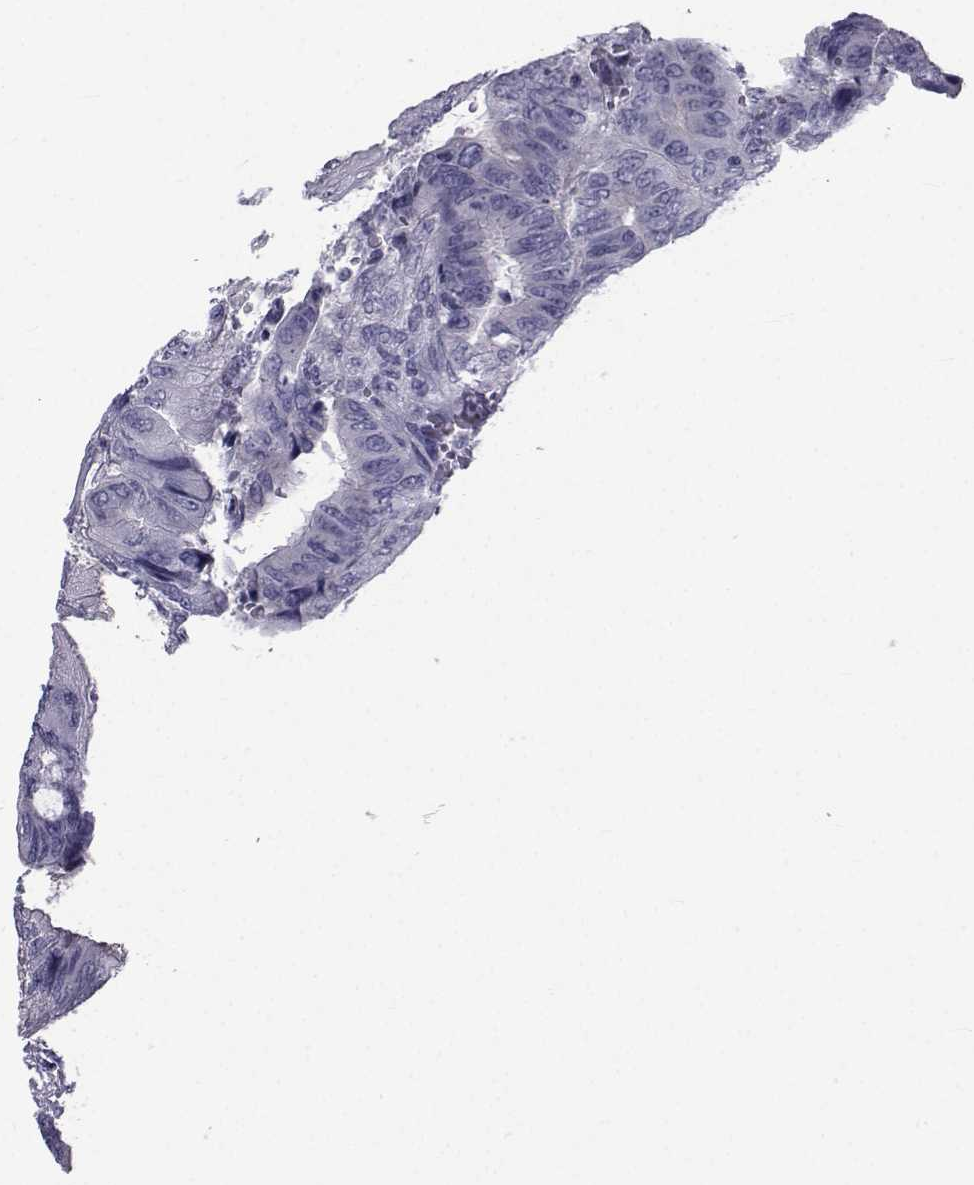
{"staining": {"intensity": "negative", "quantity": "none", "location": "none"}, "tissue": "colorectal cancer", "cell_type": "Tumor cells", "image_type": "cancer", "snomed": [{"axis": "morphology", "description": "Normal tissue, NOS"}, {"axis": "morphology", "description": "Adenocarcinoma, NOS"}, {"axis": "topography", "description": "Rectum"}, {"axis": "topography", "description": "Peripheral nerve tissue"}], "caption": "This is an immunohistochemistry photomicrograph of colorectal adenocarcinoma. There is no positivity in tumor cells.", "gene": "FDXR", "patient": {"sex": "male", "age": 92}}